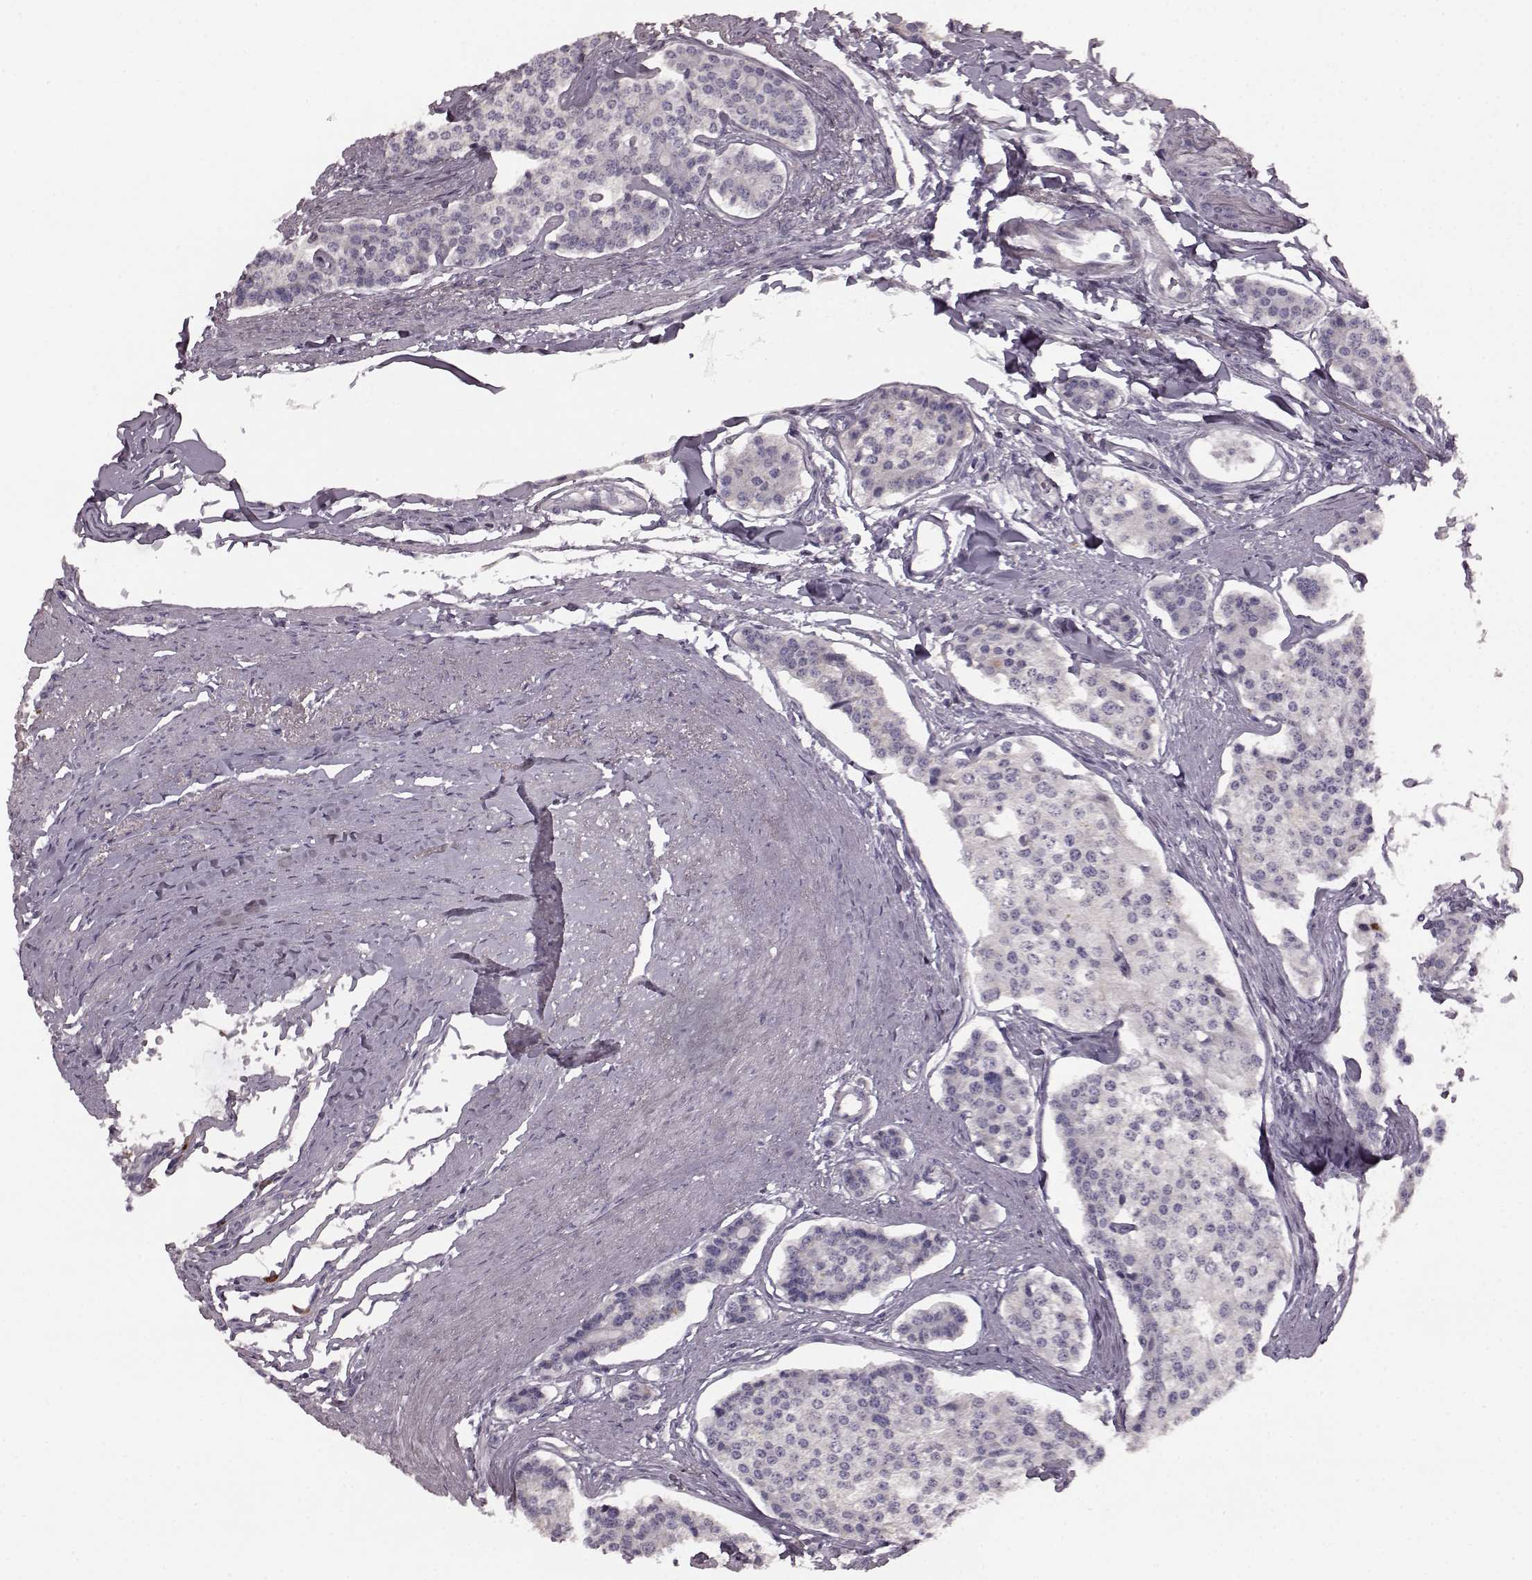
{"staining": {"intensity": "negative", "quantity": "none", "location": "none"}, "tissue": "carcinoid", "cell_type": "Tumor cells", "image_type": "cancer", "snomed": [{"axis": "morphology", "description": "Carcinoid, malignant, NOS"}, {"axis": "topography", "description": "Small intestine"}], "caption": "Protein analysis of malignant carcinoid reveals no significant expression in tumor cells. (DAB IHC visualized using brightfield microscopy, high magnification).", "gene": "CD28", "patient": {"sex": "female", "age": 65}}